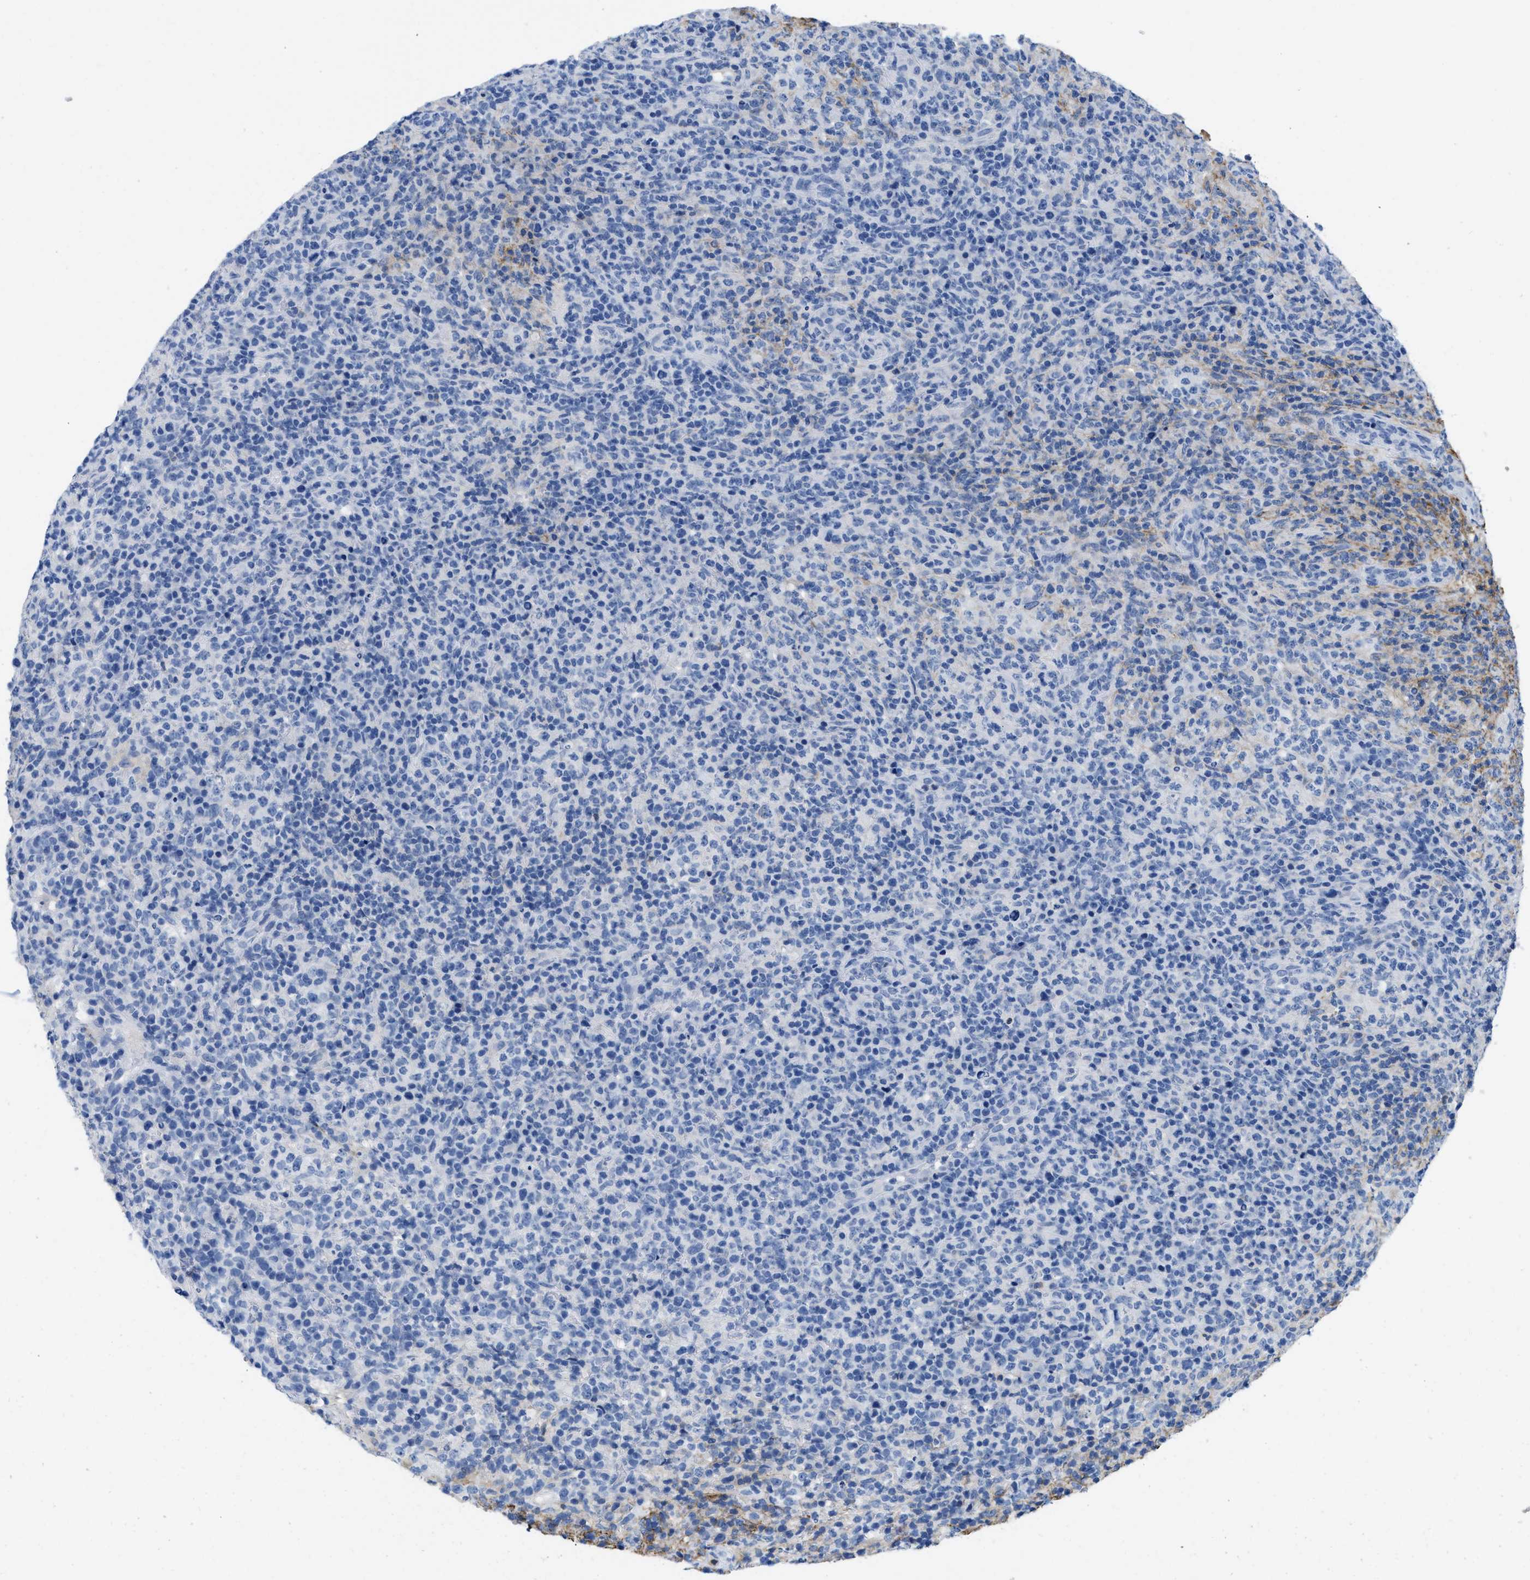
{"staining": {"intensity": "negative", "quantity": "none", "location": "none"}, "tissue": "lymphoma", "cell_type": "Tumor cells", "image_type": "cancer", "snomed": [{"axis": "morphology", "description": "Malignant lymphoma, non-Hodgkin's type, High grade"}, {"axis": "topography", "description": "Lymph node"}], "caption": "Human lymphoma stained for a protein using IHC demonstrates no positivity in tumor cells.", "gene": "CR1", "patient": {"sex": "female", "age": 76}}